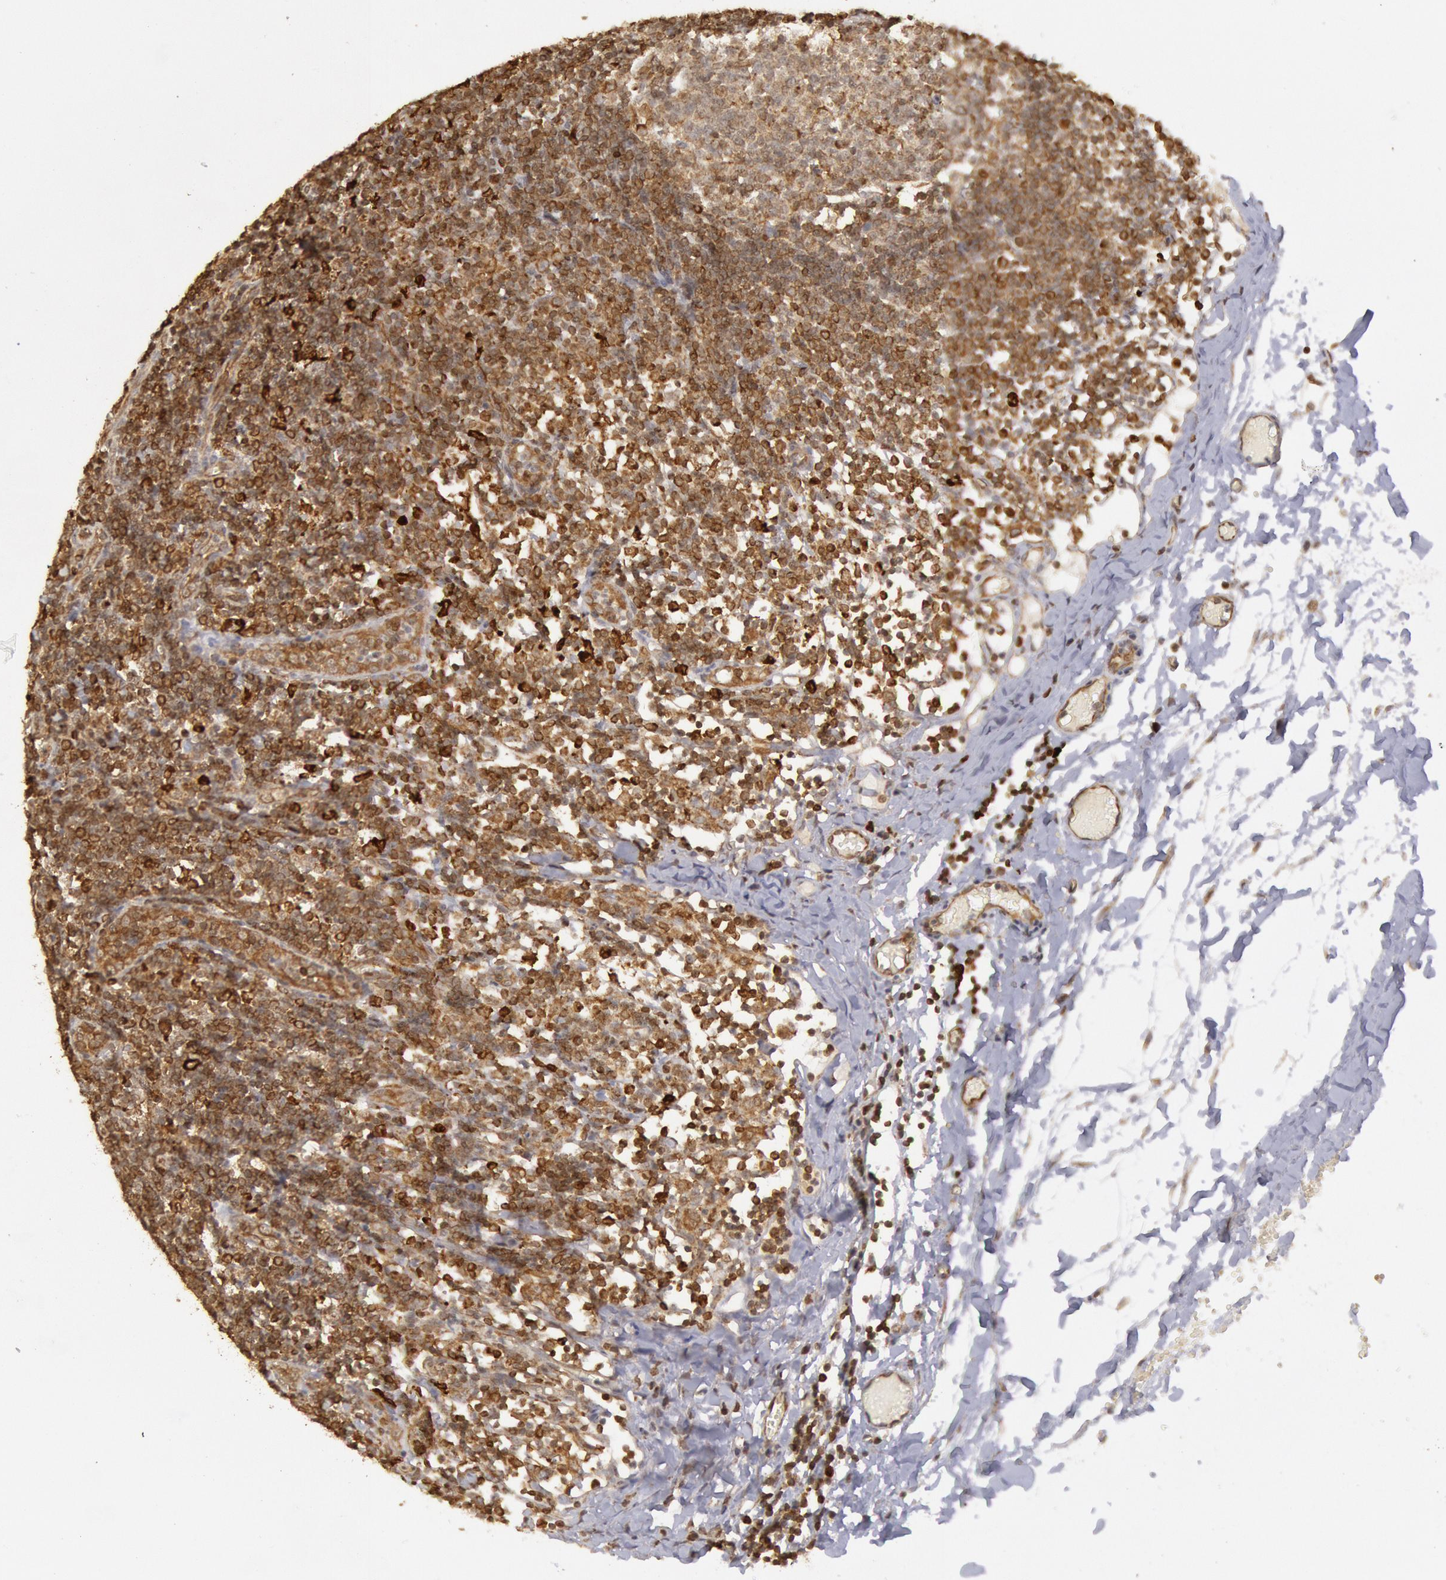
{"staining": {"intensity": "weak", "quantity": "<25%", "location": "cytoplasmic/membranous"}, "tissue": "lymph node", "cell_type": "Germinal center cells", "image_type": "normal", "snomed": [{"axis": "morphology", "description": "Normal tissue, NOS"}, {"axis": "morphology", "description": "Inflammation, NOS"}, {"axis": "topography", "description": "Lymph node"}, {"axis": "topography", "description": "Salivary gland"}], "caption": "Protein analysis of unremarkable lymph node exhibits no significant positivity in germinal center cells. (DAB immunohistochemistry (IHC), high magnification).", "gene": "ENSG00000250264", "patient": {"sex": "male", "age": 3}}